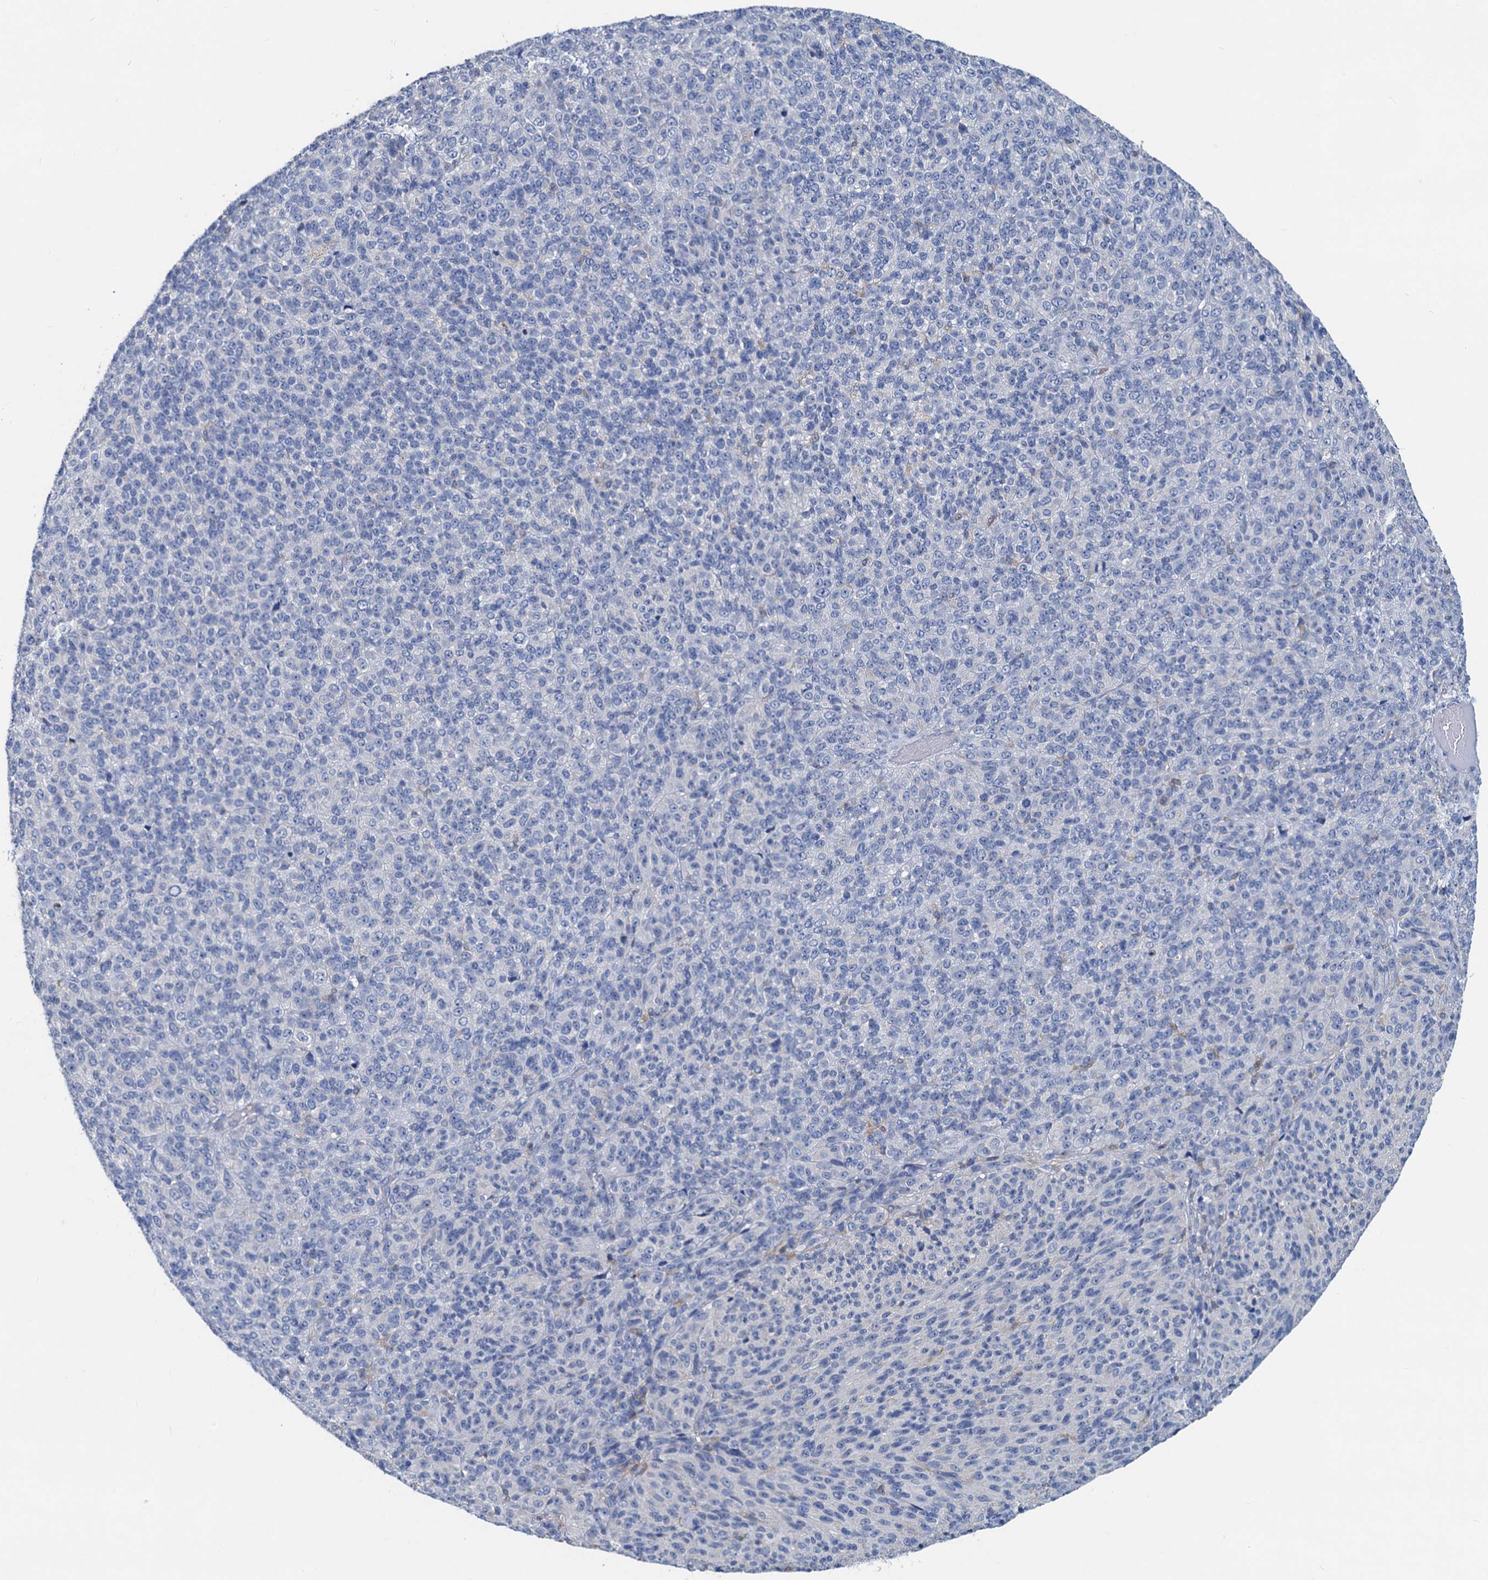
{"staining": {"intensity": "negative", "quantity": "none", "location": "none"}, "tissue": "melanoma", "cell_type": "Tumor cells", "image_type": "cancer", "snomed": [{"axis": "morphology", "description": "Malignant melanoma, Metastatic site"}, {"axis": "topography", "description": "Brain"}], "caption": "This is a micrograph of immunohistochemistry staining of malignant melanoma (metastatic site), which shows no positivity in tumor cells.", "gene": "RTKN2", "patient": {"sex": "female", "age": 56}}